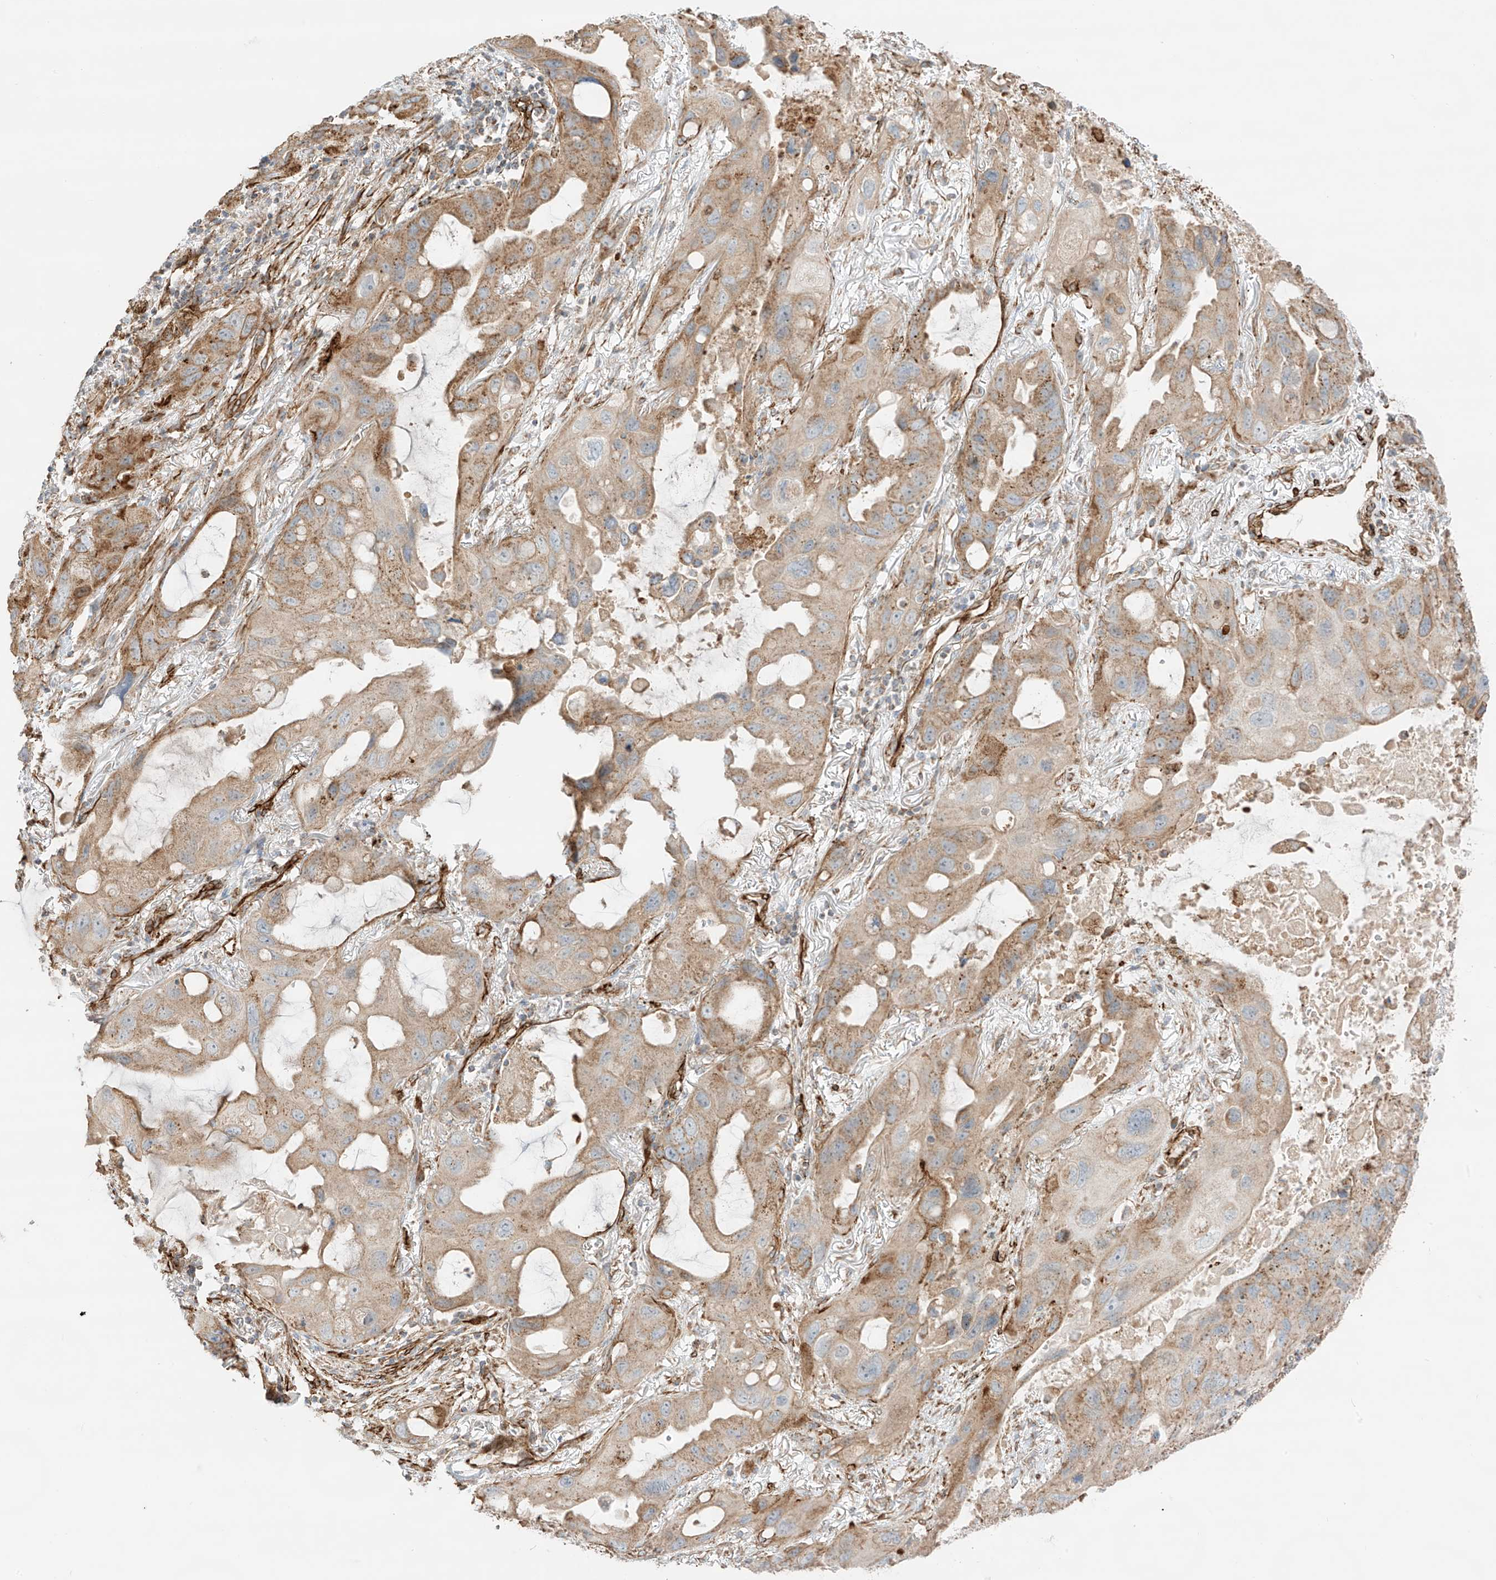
{"staining": {"intensity": "moderate", "quantity": ">75%", "location": "cytoplasmic/membranous"}, "tissue": "lung cancer", "cell_type": "Tumor cells", "image_type": "cancer", "snomed": [{"axis": "morphology", "description": "Squamous cell carcinoma, NOS"}, {"axis": "topography", "description": "Lung"}], "caption": "Immunohistochemistry (IHC) histopathology image of neoplastic tissue: lung squamous cell carcinoma stained using immunohistochemistry demonstrates medium levels of moderate protein expression localized specifically in the cytoplasmic/membranous of tumor cells, appearing as a cytoplasmic/membranous brown color.", "gene": "ABCB7", "patient": {"sex": "female", "age": 73}}